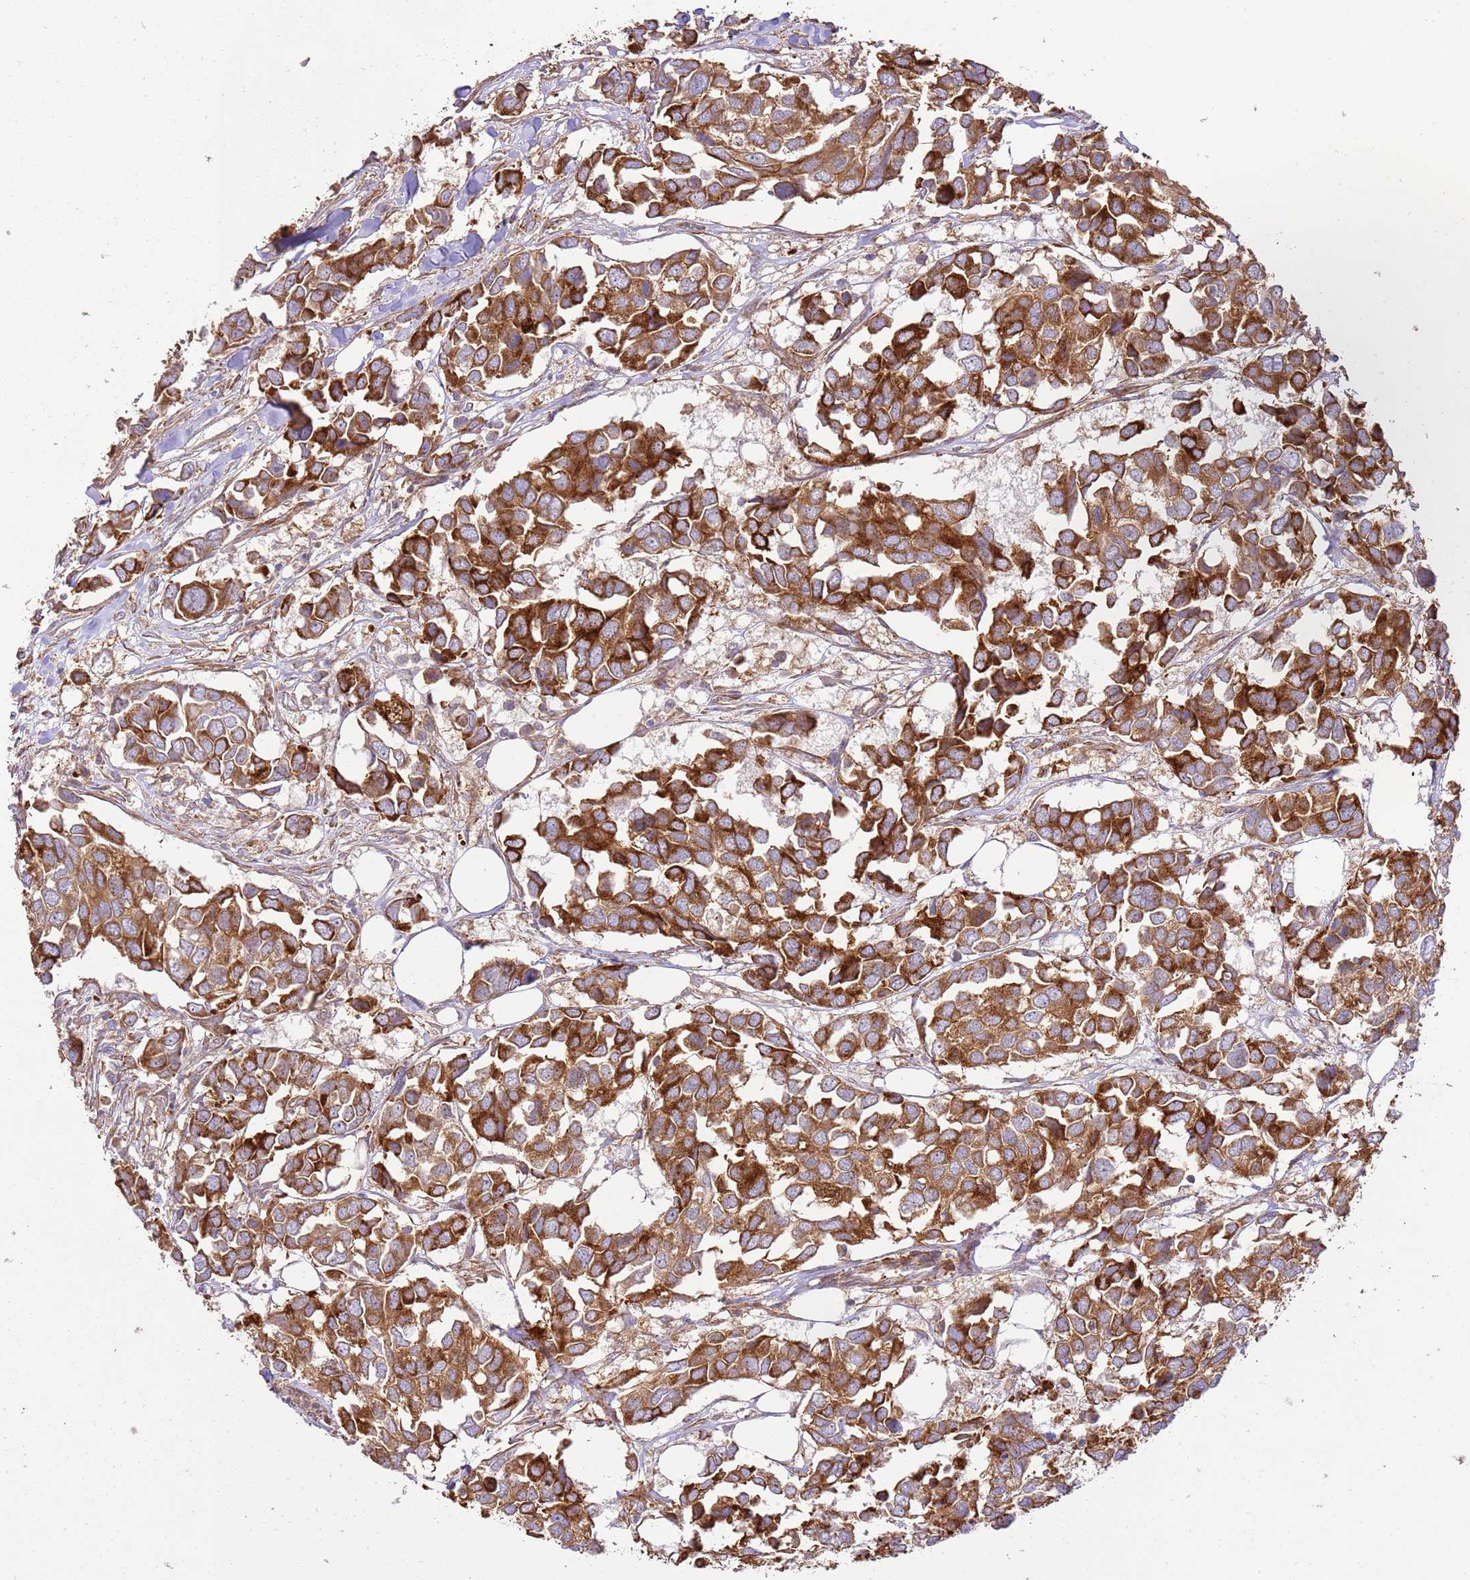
{"staining": {"intensity": "strong", "quantity": ">75%", "location": "cytoplasmic/membranous"}, "tissue": "breast cancer", "cell_type": "Tumor cells", "image_type": "cancer", "snomed": [{"axis": "morphology", "description": "Duct carcinoma"}, {"axis": "topography", "description": "Breast"}], "caption": "The photomicrograph reveals staining of breast cancer, revealing strong cytoplasmic/membranous protein positivity (brown color) within tumor cells. (DAB (3,3'-diaminobenzidine) IHC, brown staining for protein, blue staining for nuclei).", "gene": "ZBTB39", "patient": {"sex": "female", "age": 83}}